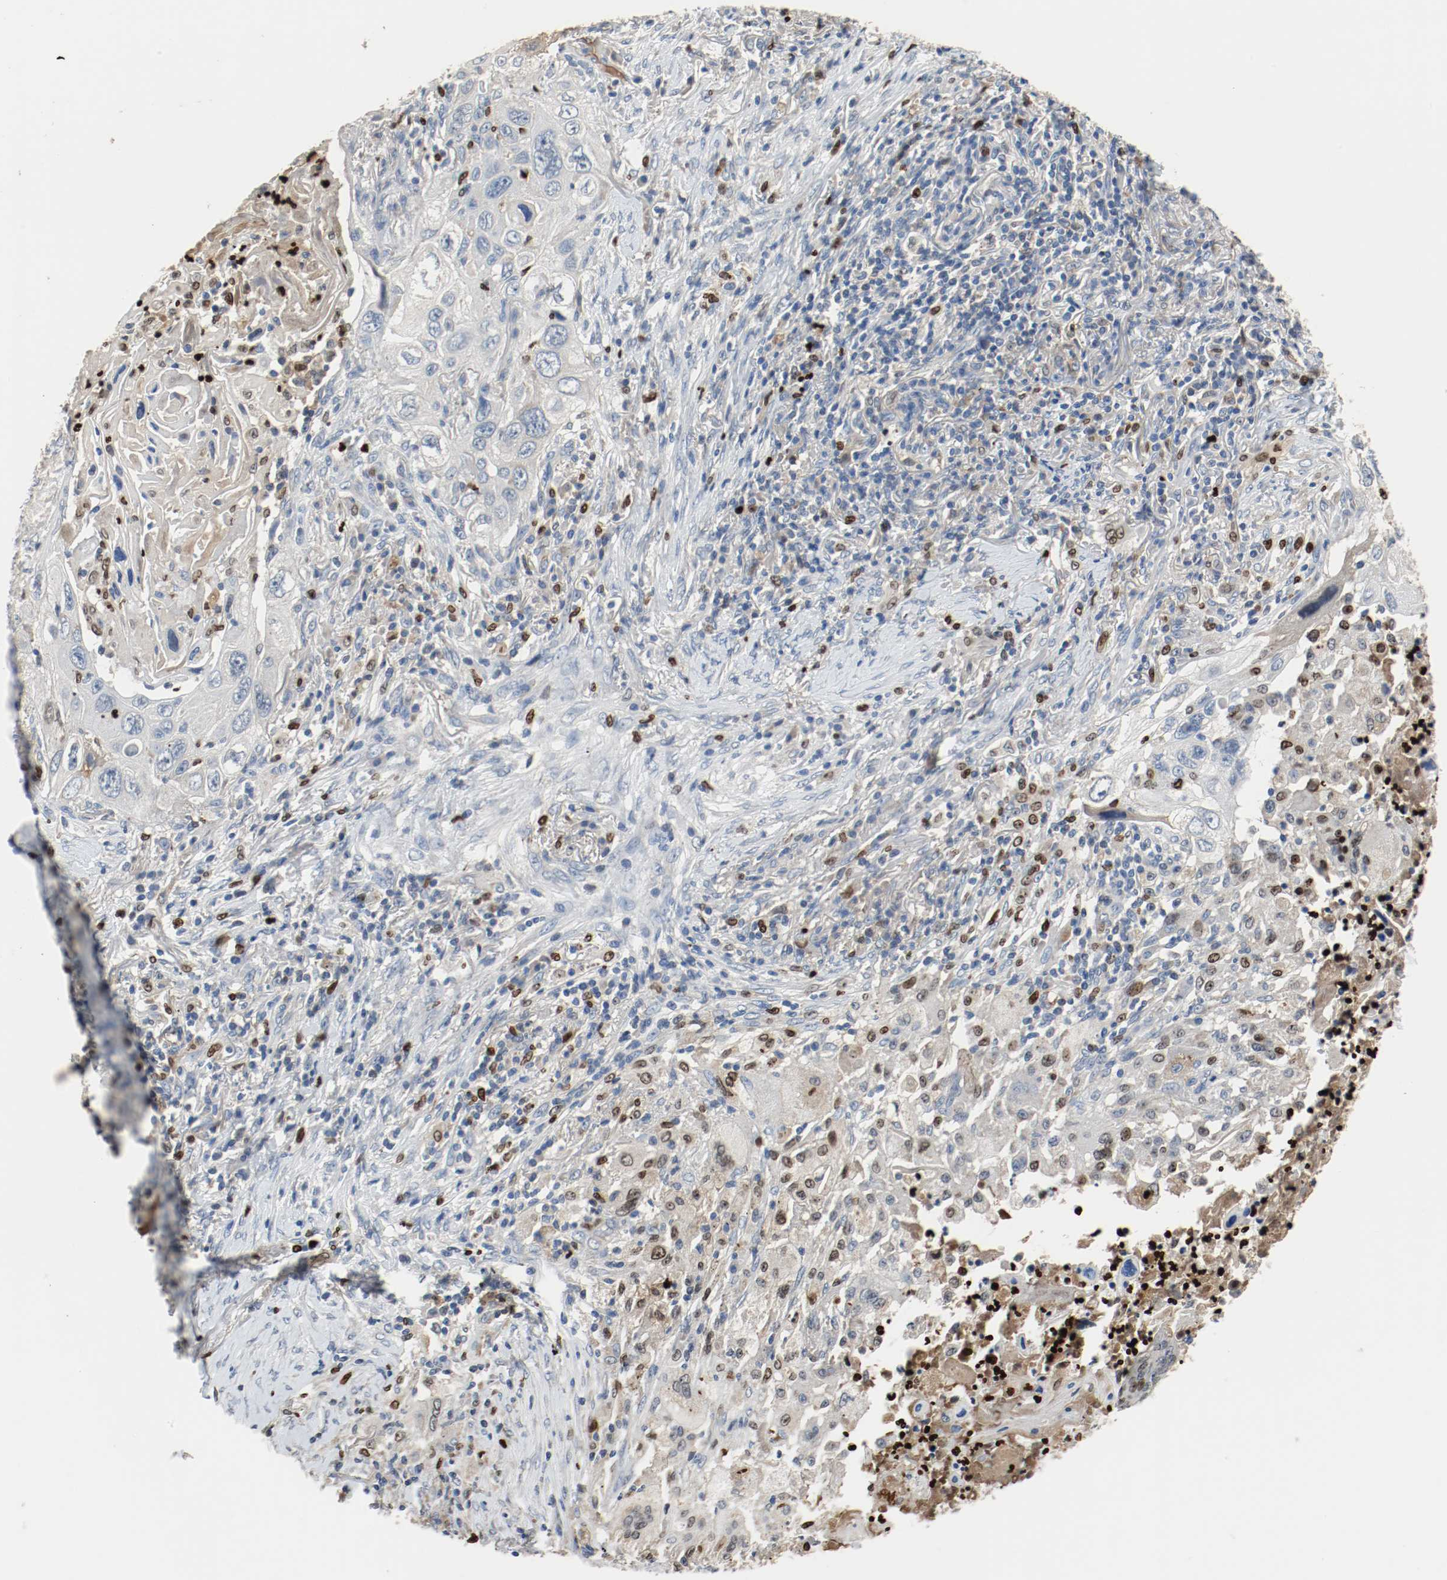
{"staining": {"intensity": "negative", "quantity": "none", "location": "none"}, "tissue": "lung cancer", "cell_type": "Tumor cells", "image_type": "cancer", "snomed": [{"axis": "morphology", "description": "Squamous cell carcinoma, NOS"}, {"axis": "topography", "description": "Lung"}], "caption": "Immunohistochemical staining of human lung cancer (squamous cell carcinoma) shows no significant expression in tumor cells.", "gene": "BLK", "patient": {"sex": "female", "age": 67}}